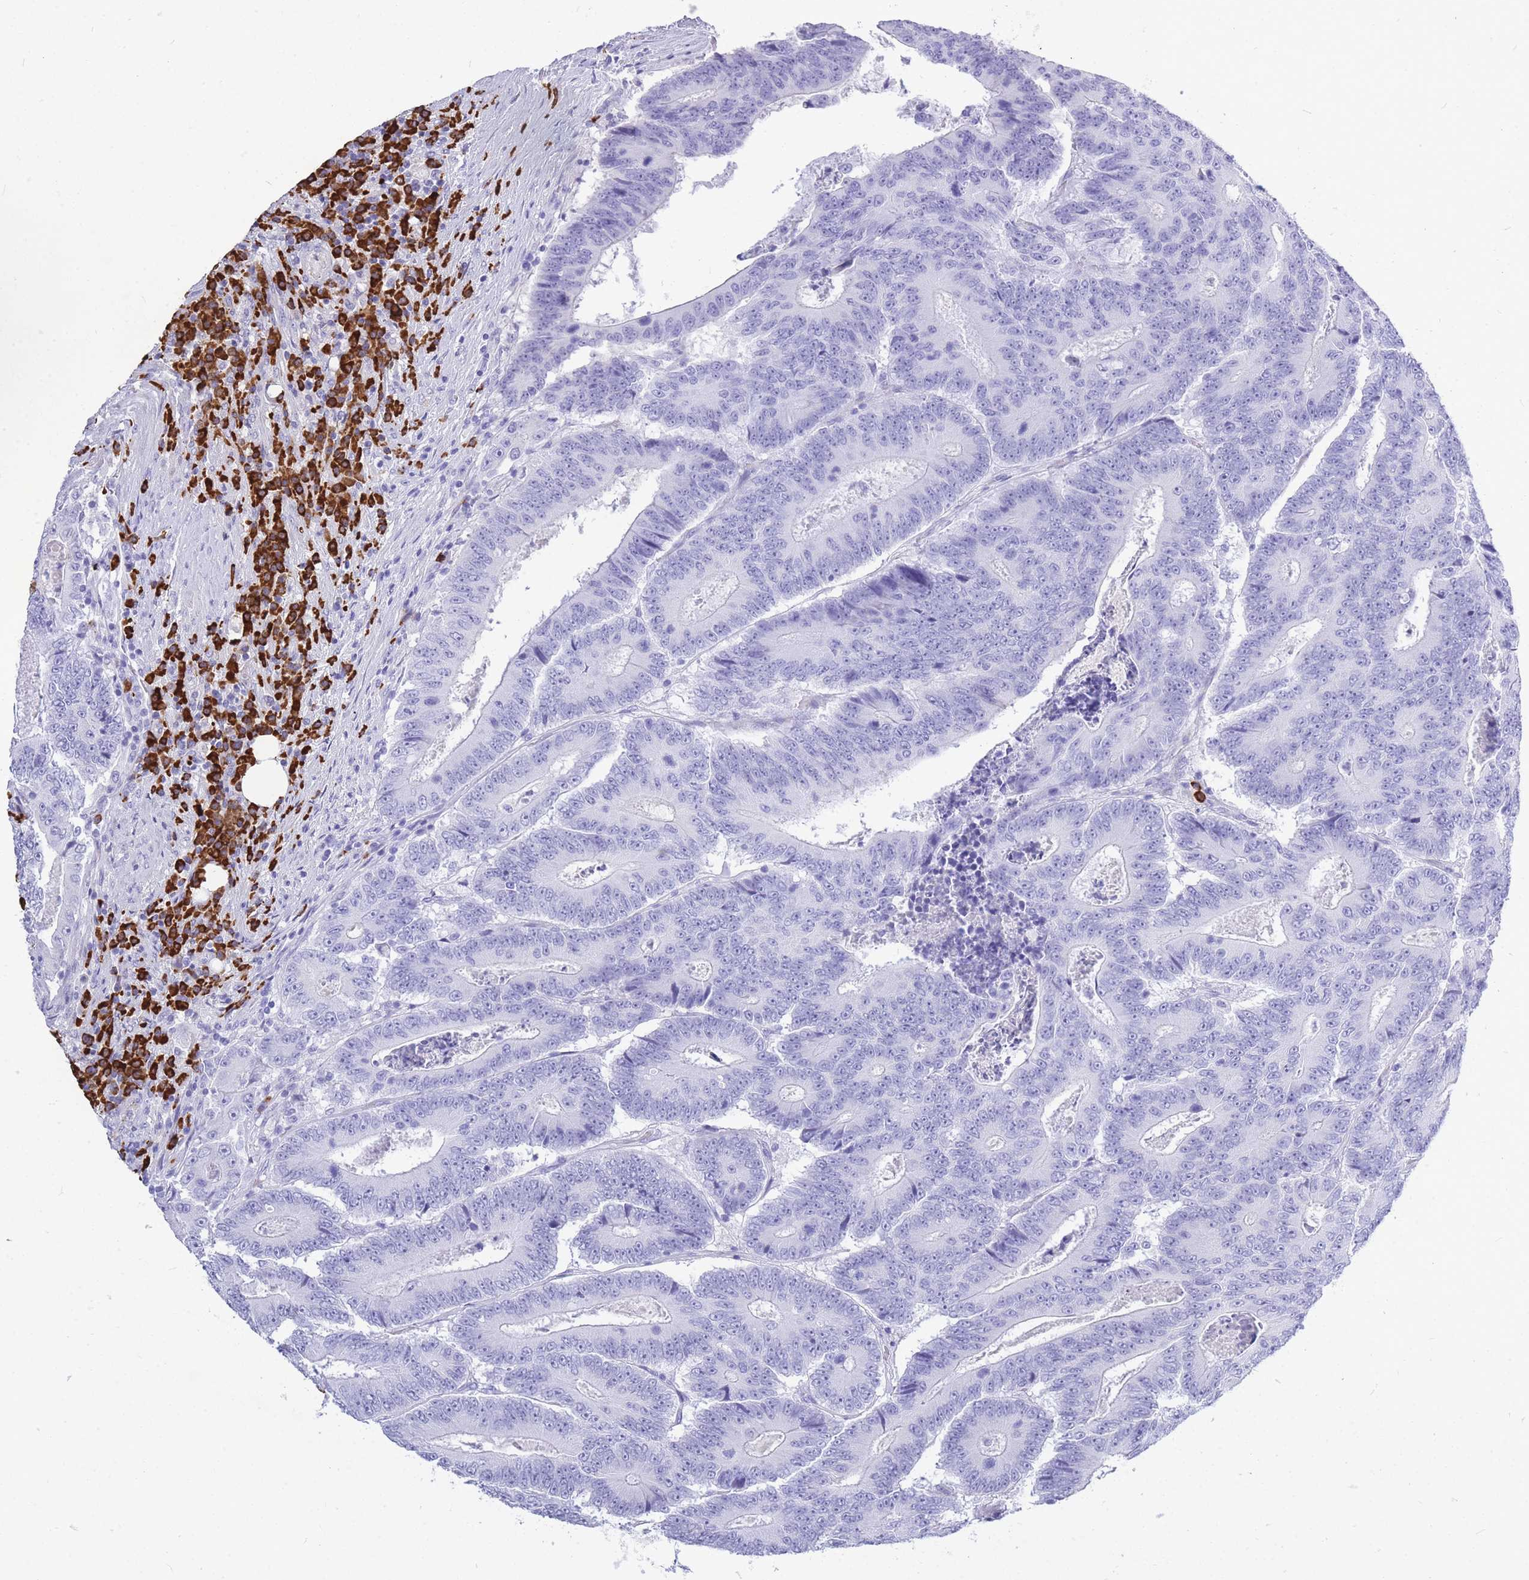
{"staining": {"intensity": "negative", "quantity": "none", "location": "none"}, "tissue": "colorectal cancer", "cell_type": "Tumor cells", "image_type": "cancer", "snomed": [{"axis": "morphology", "description": "Adenocarcinoma, NOS"}, {"axis": "topography", "description": "Colon"}], "caption": "Tumor cells are negative for brown protein staining in colorectal adenocarcinoma.", "gene": "ZFP62", "patient": {"sex": "male", "age": 83}}